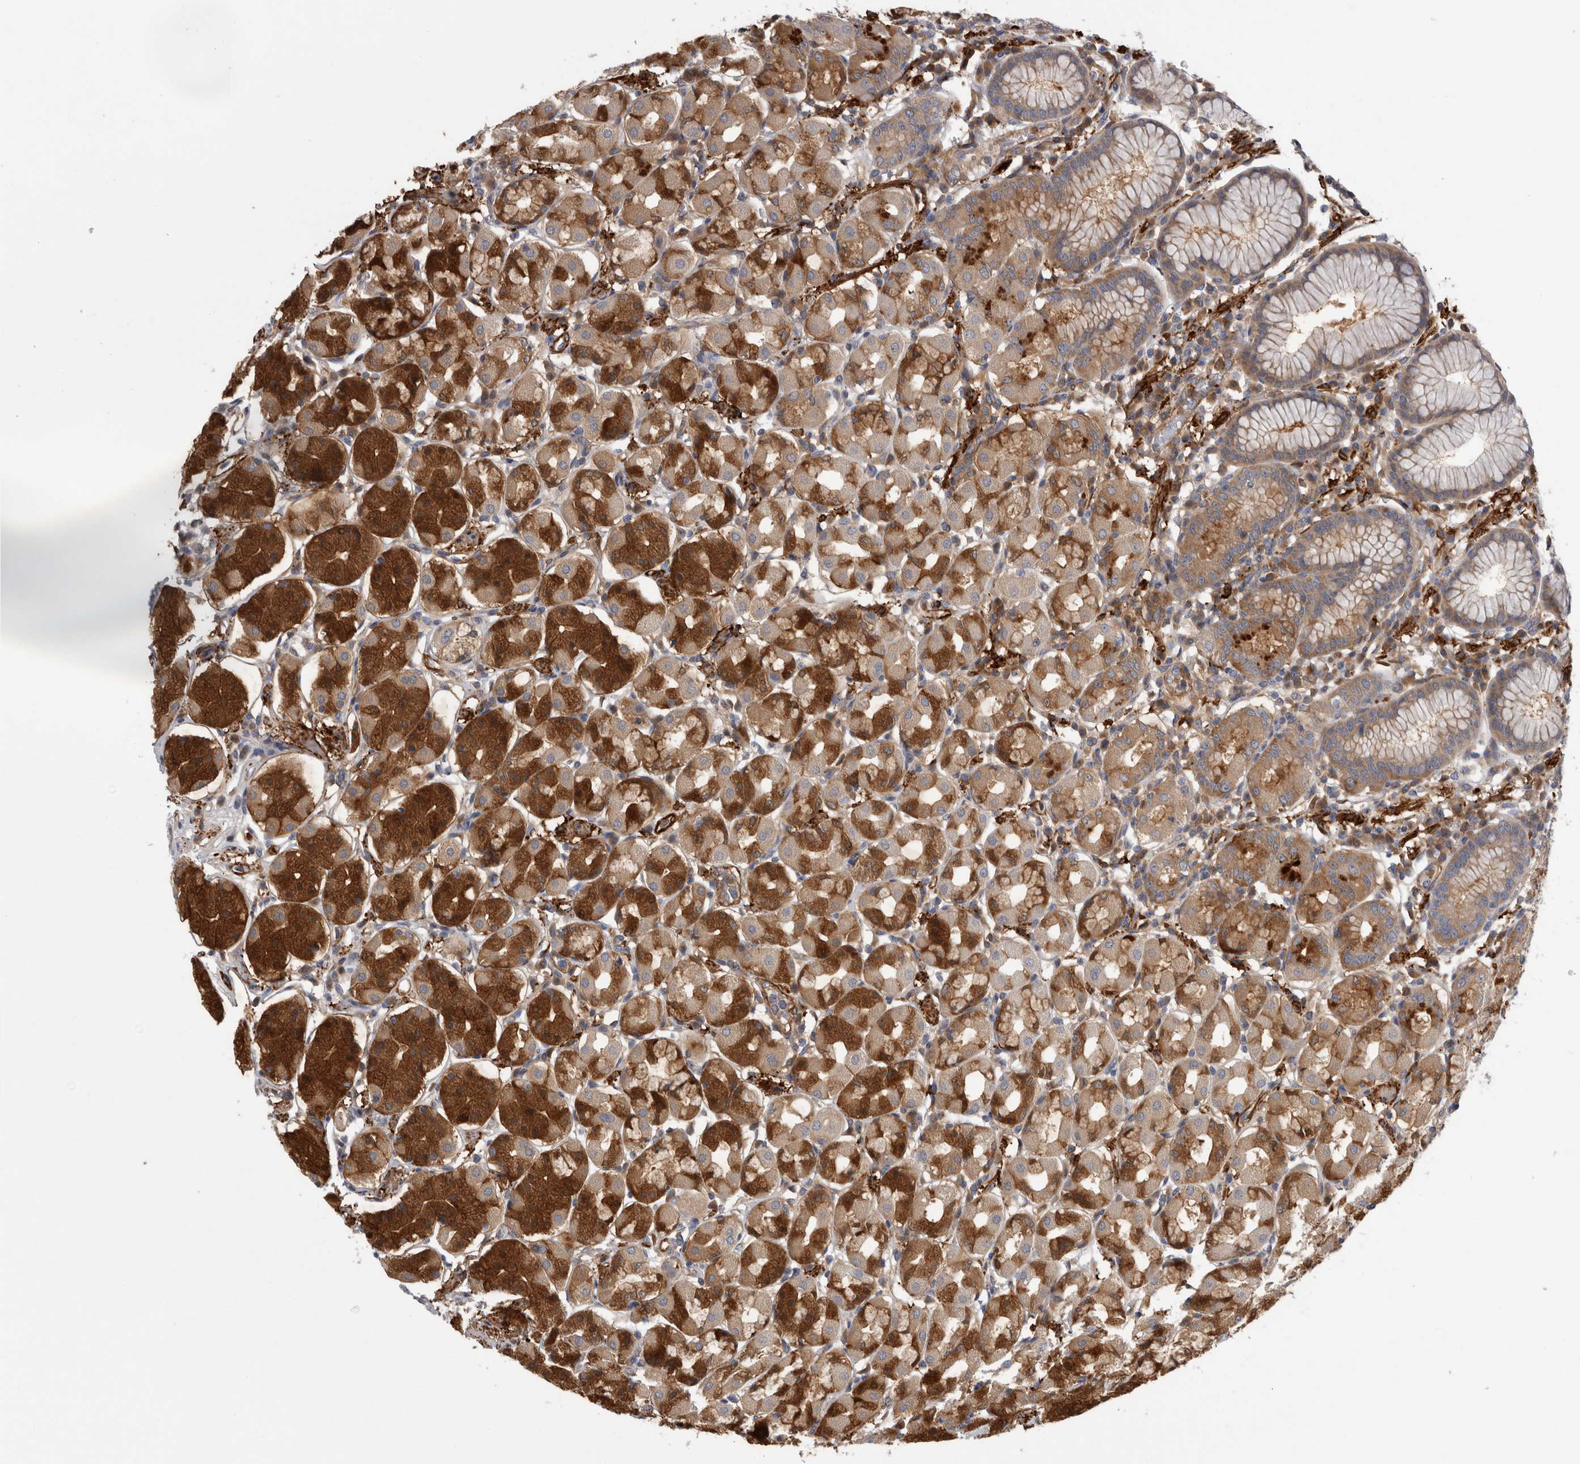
{"staining": {"intensity": "strong", "quantity": "25%-75%", "location": "cytoplasmic/membranous"}, "tissue": "stomach", "cell_type": "Glandular cells", "image_type": "normal", "snomed": [{"axis": "morphology", "description": "Normal tissue, NOS"}, {"axis": "topography", "description": "Stomach"}, {"axis": "topography", "description": "Stomach, lower"}], "caption": "Immunohistochemical staining of unremarkable stomach exhibits strong cytoplasmic/membranous protein staining in about 25%-75% of glandular cells.", "gene": "EPRS1", "patient": {"sex": "female", "age": 56}}